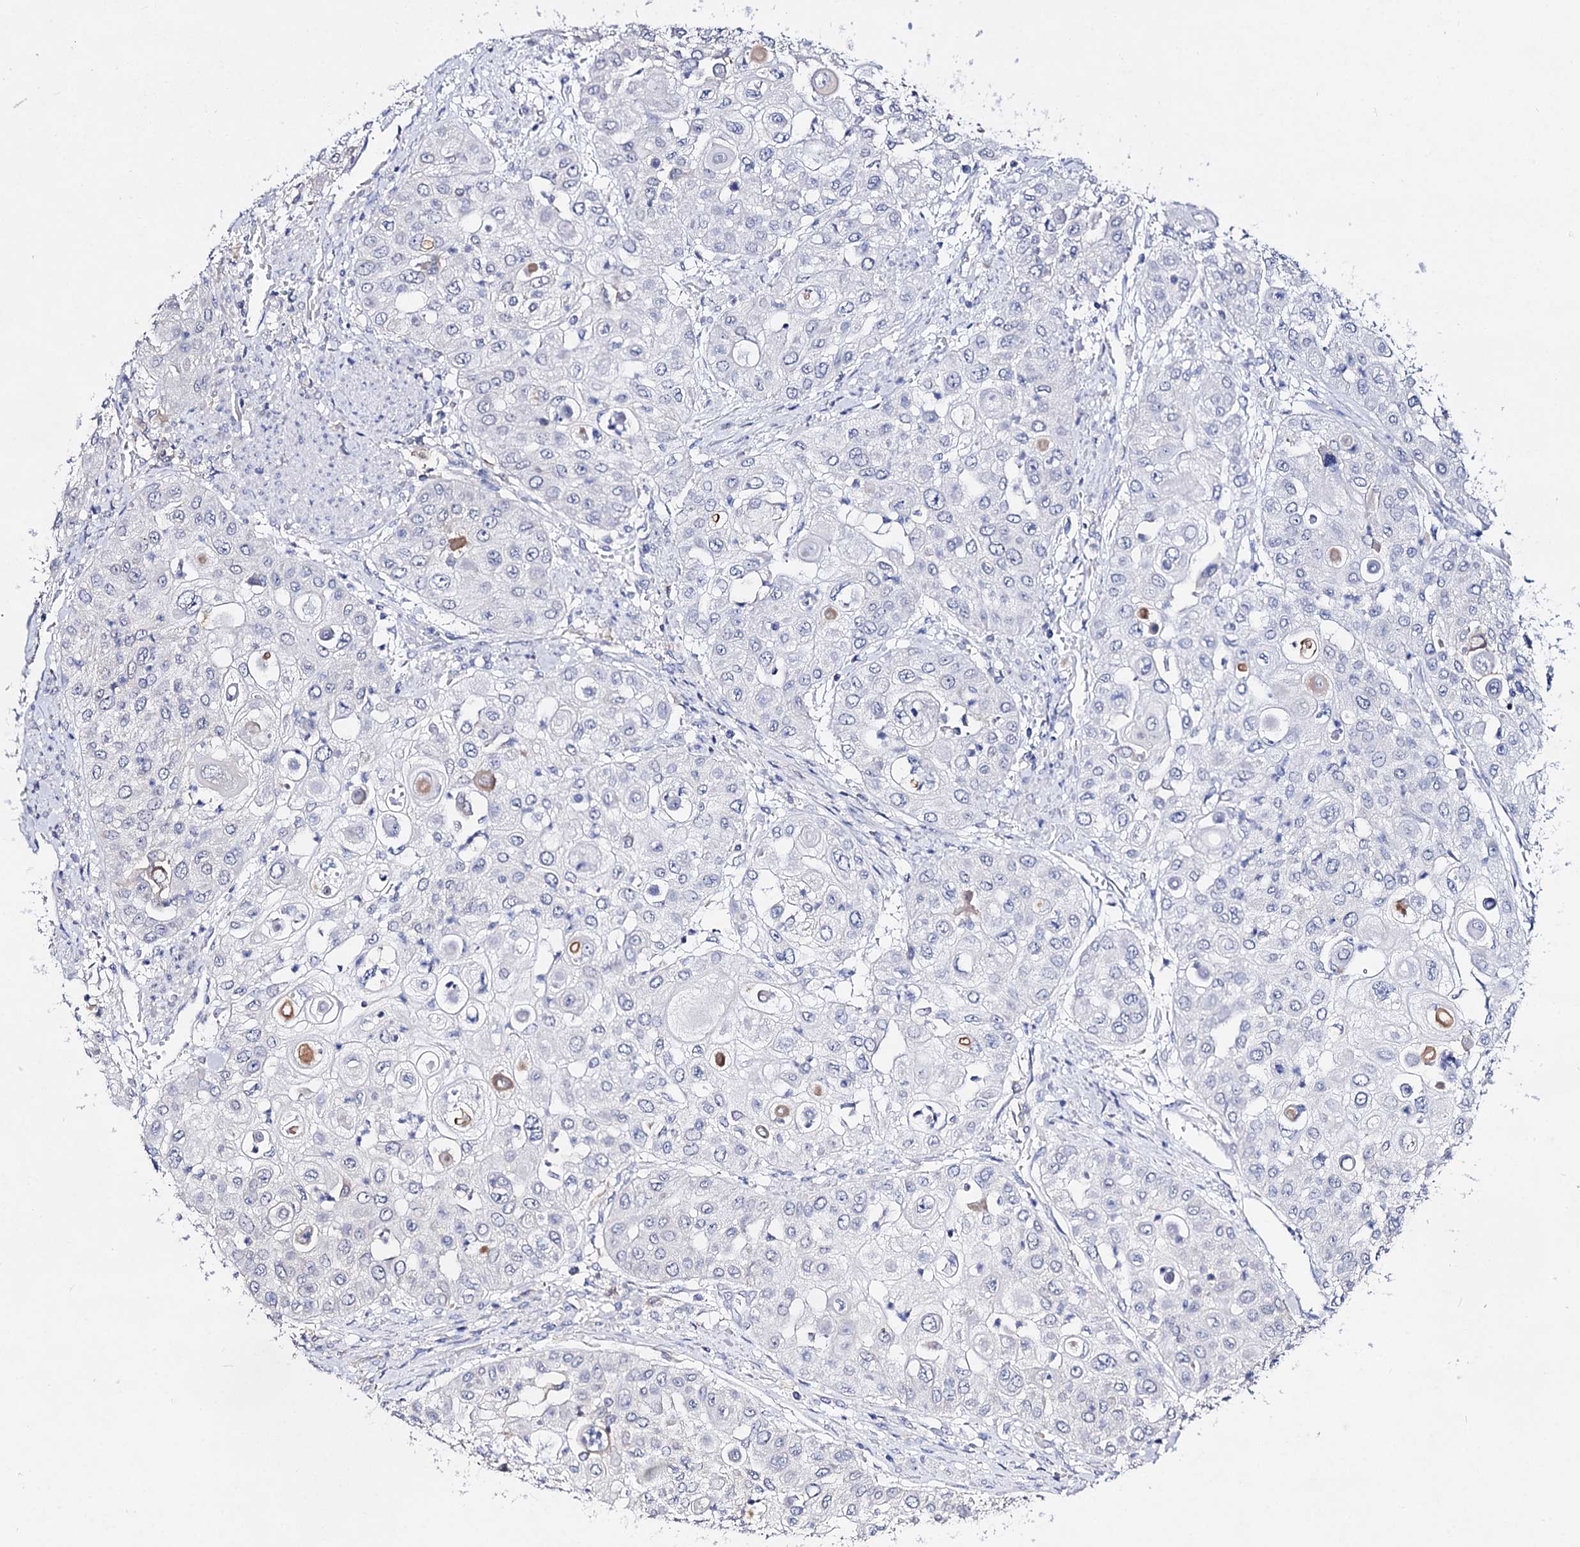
{"staining": {"intensity": "negative", "quantity": "none", "location": "none"}, "tissue": "urothelial cancer", "cell_type": "Tumor cells", "image_type": "cancer", "snomed": [{"axis": "morphology", "description": "Urothelial carcinoma, High grade"}, {"axis": "topography", "description": "Urinary bladder"}], "caption": "IHC micrograph of urothelial cancer stained for a protein (brown), which reveals no positivity in tumor cells.", "gene": "ACTR6", "patient": {"sex": "female", "age": 79}}